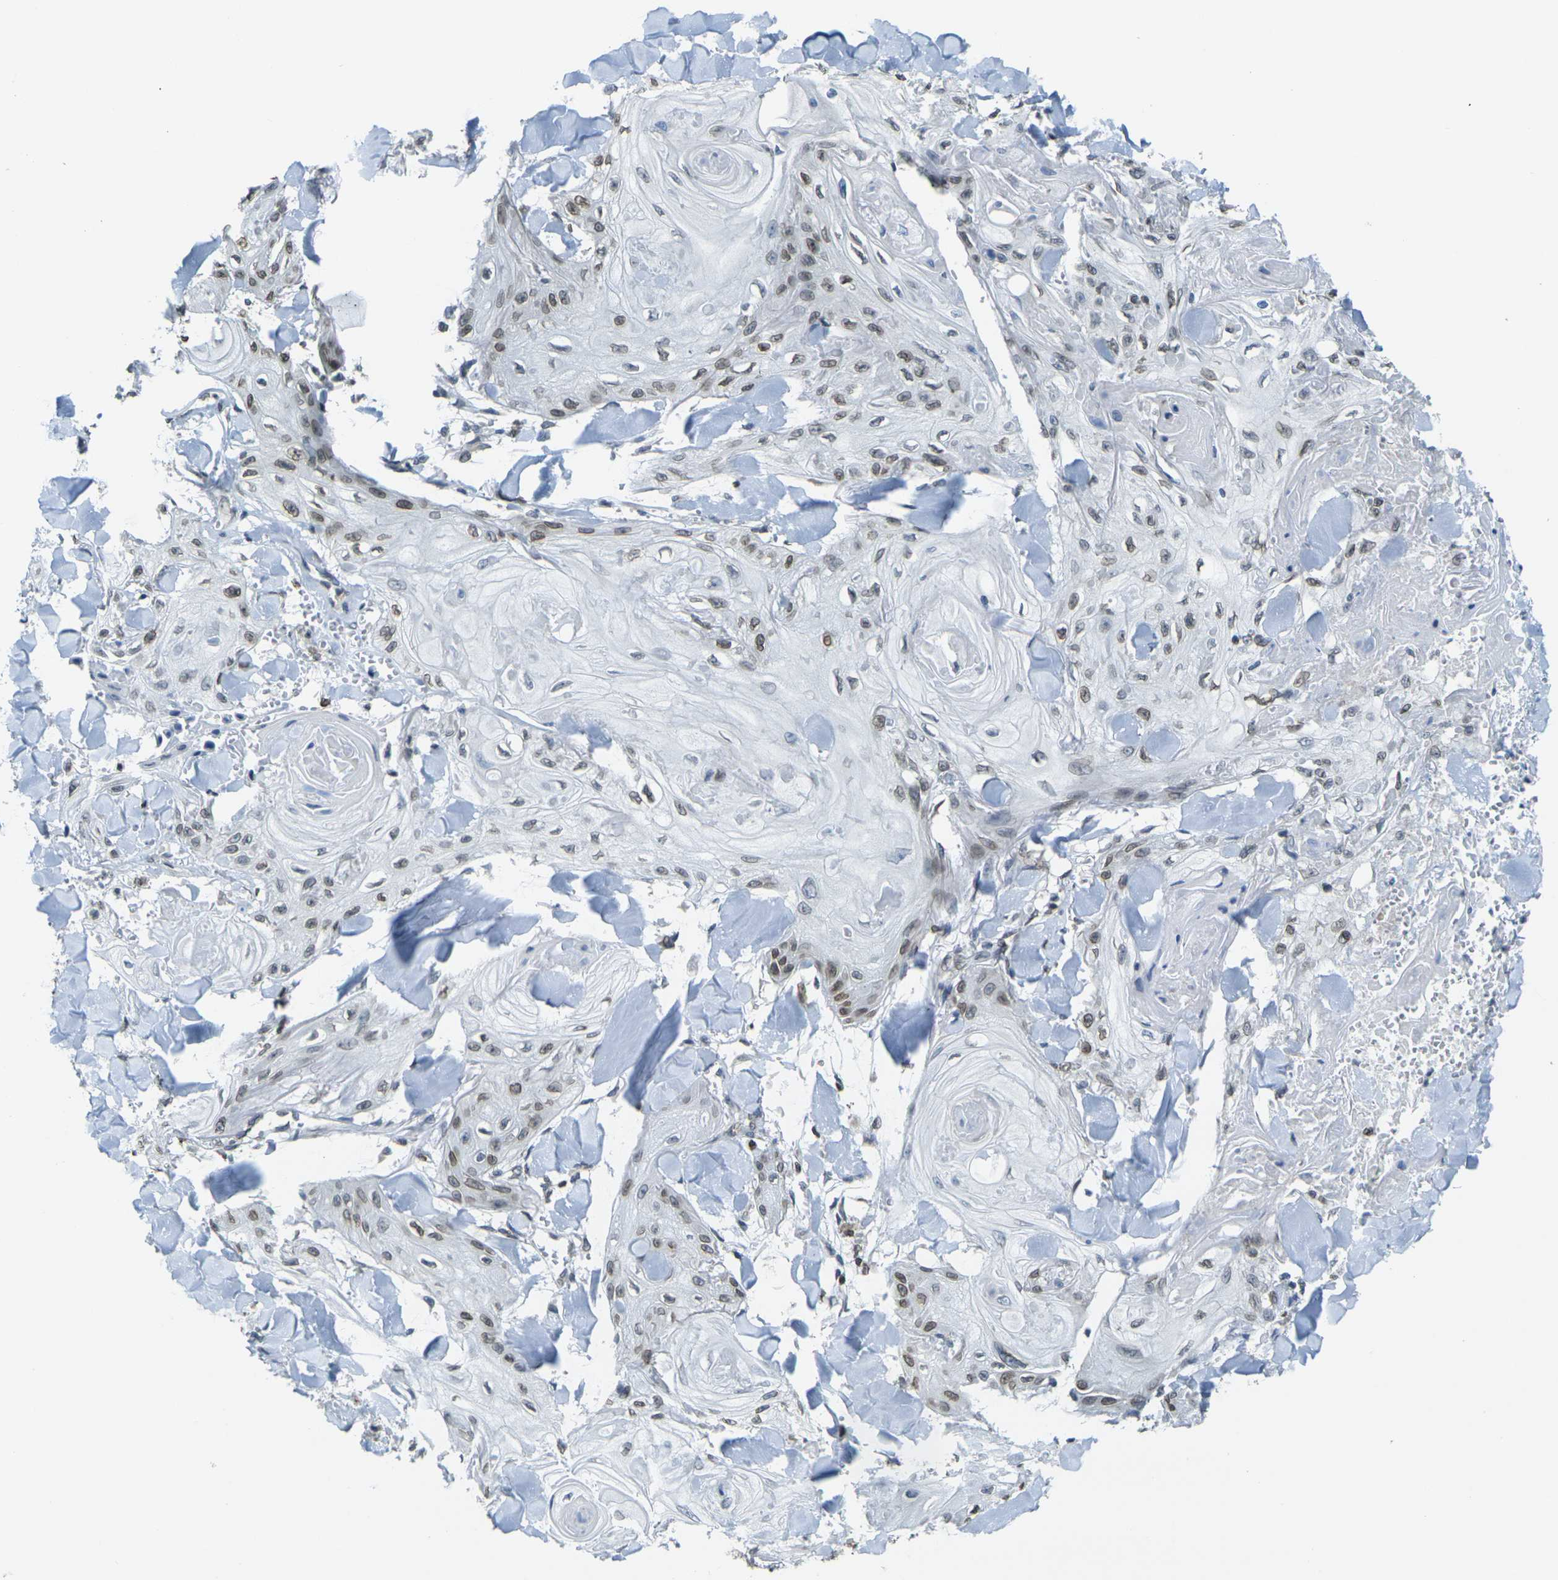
{"staining": {"intensity": "moderate", "quantity": ">75%", "location": "cytoplasmic/membranous,nuclear"}, "tissue": "skin cancer", "cell_type": "Tumor cells", "image_type": "cancer", "snomed": [{"axis": "morphology", "description": "Squamous cell carcinoma, NOS"}, {"axis": "topography", "description": "Skin"}], "caption": "This is an image of immunohistochemistry (IHC) staining of skin squamous cell carcinoma, which shows moderate expression in the cytoplasmic/membranous and nuclear of tumor cells.", "gene": "BRDT", "patient": {"sex": "male", "age": 74}}